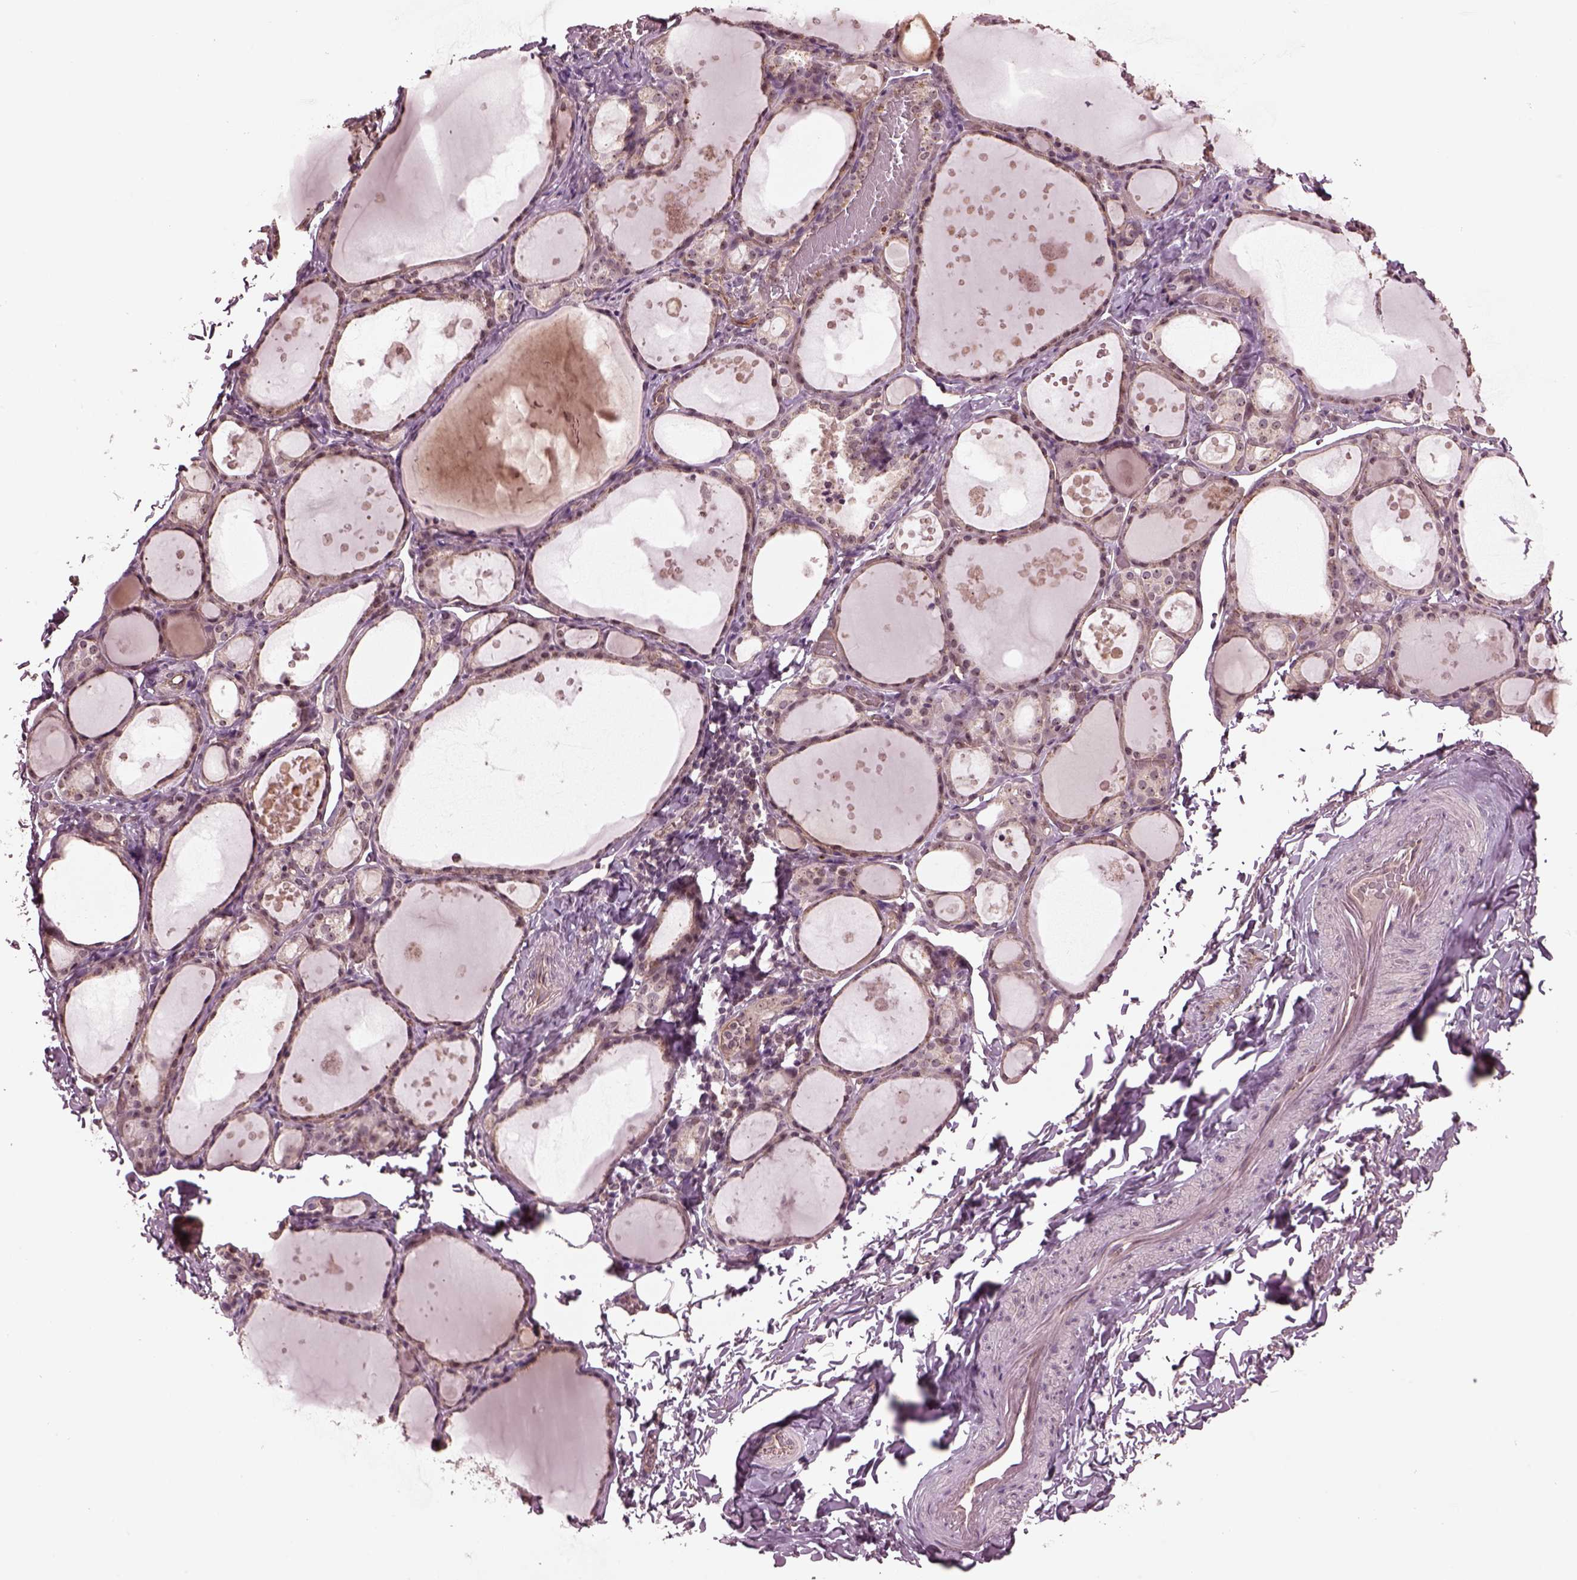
{"staining": {"intensity": "negative", "quantity": "none", "location": "none"}, "tissue": "thyroid gland", "cell_type": "Glandular cells", "image_type": "normal", "snomed": [{"axis": "morphology", "description": "Normal tissue, NOS"}, {"axis": "topography", "description": "Thyroid gland"}], "caption": "A photomicrograph of thyroid gland stained for a protein reveals no brown staining in glandular cells.", "gene": "GNRH1", "patient": {"sex": "male", "age": 68}}